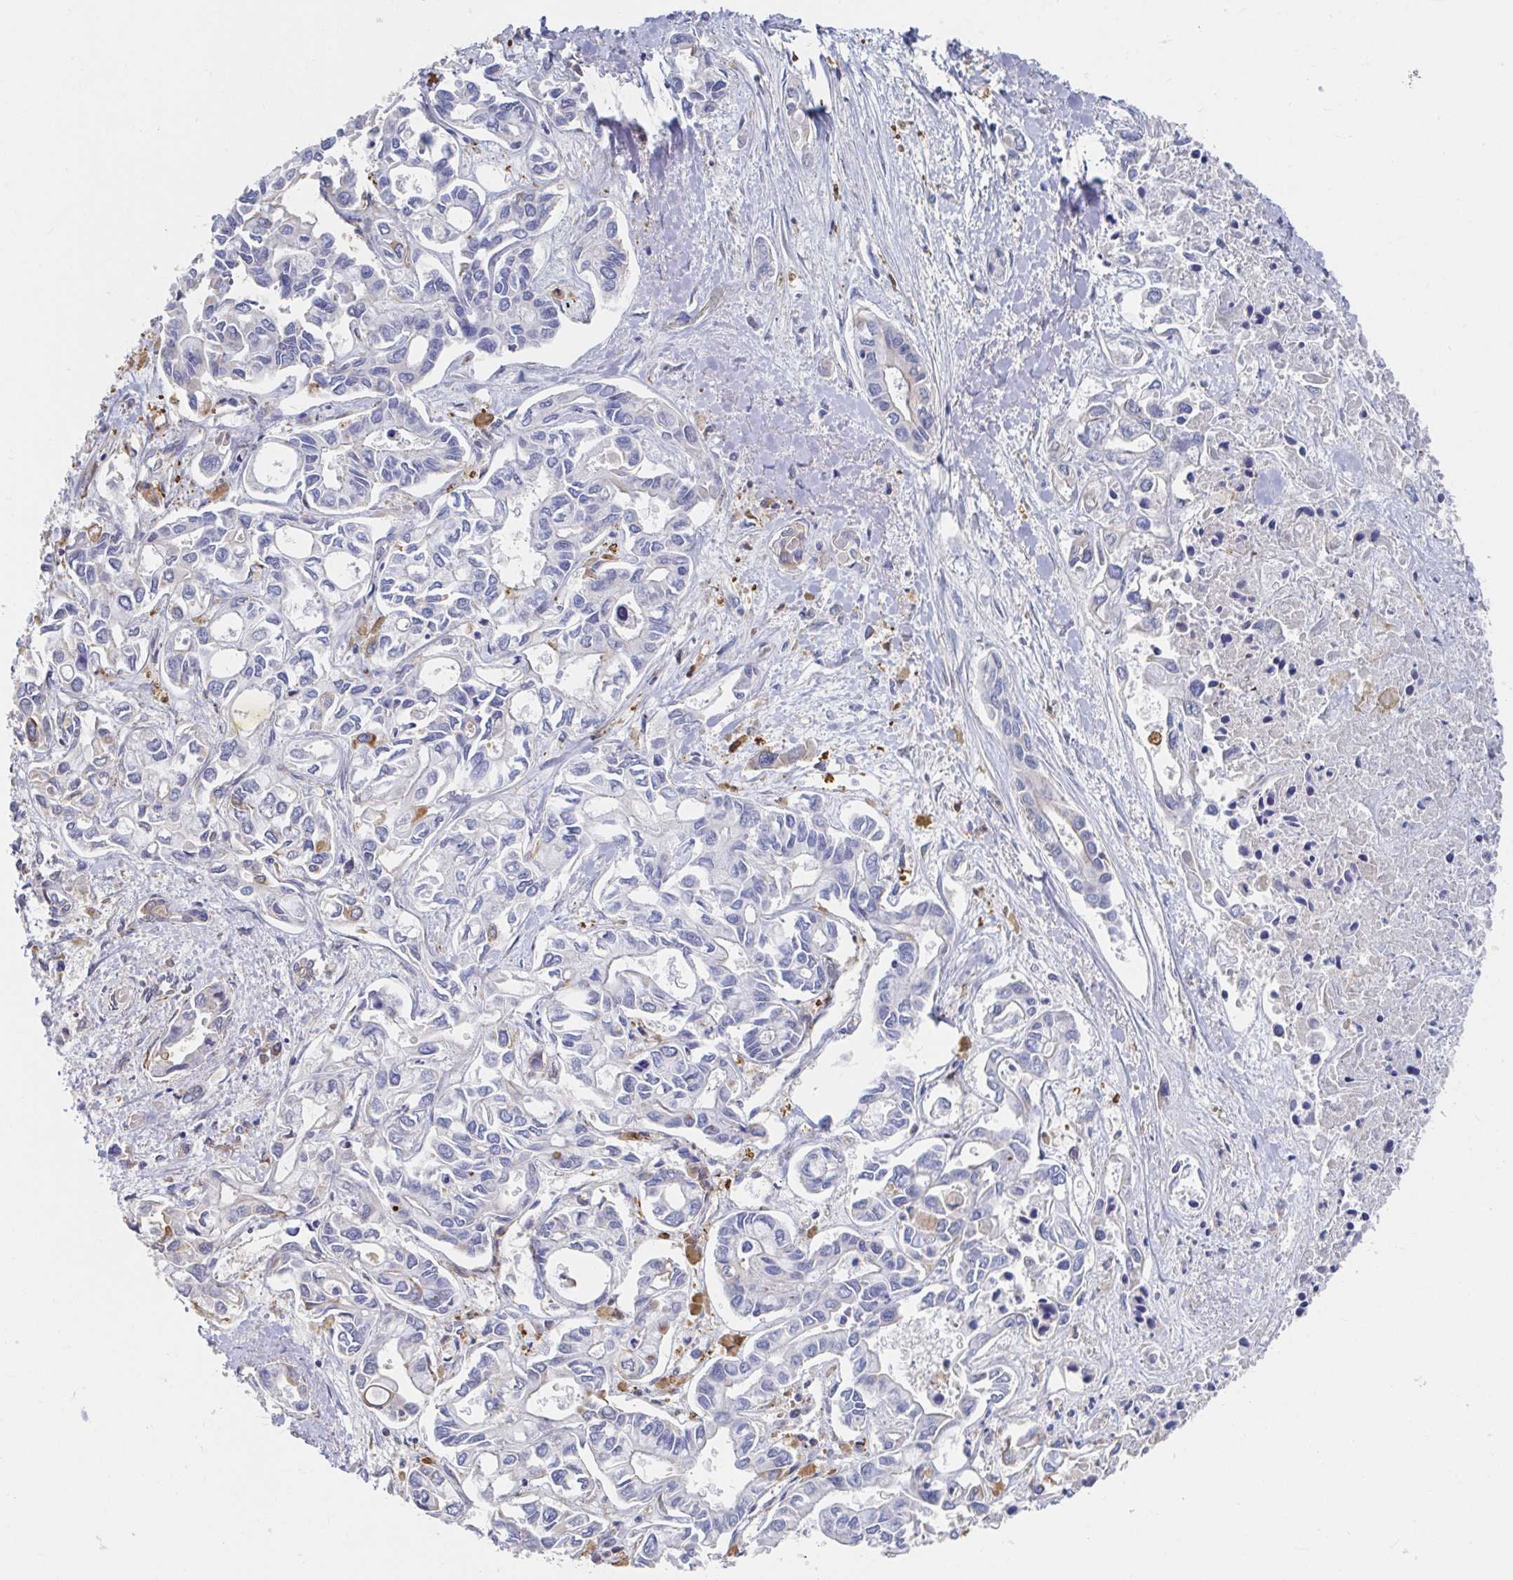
{"staining": {"intensity": "negative", "quantity": "none", "location": "none"}, "tissue": "liver cancer", "cell_type": "Tumor cells", "image_type": "cancer", "snomed": [{"axis": "morphology", "description": "Cholangiocarcinoma"}, {"axis": "topography", "description": "Liver"}], "caption": "There is no significant staining in tumor cells of liver cancer (cholangiocarcinoma).", "gene": "LAMC3", "patient": {"sex": "female", "age": 64}}